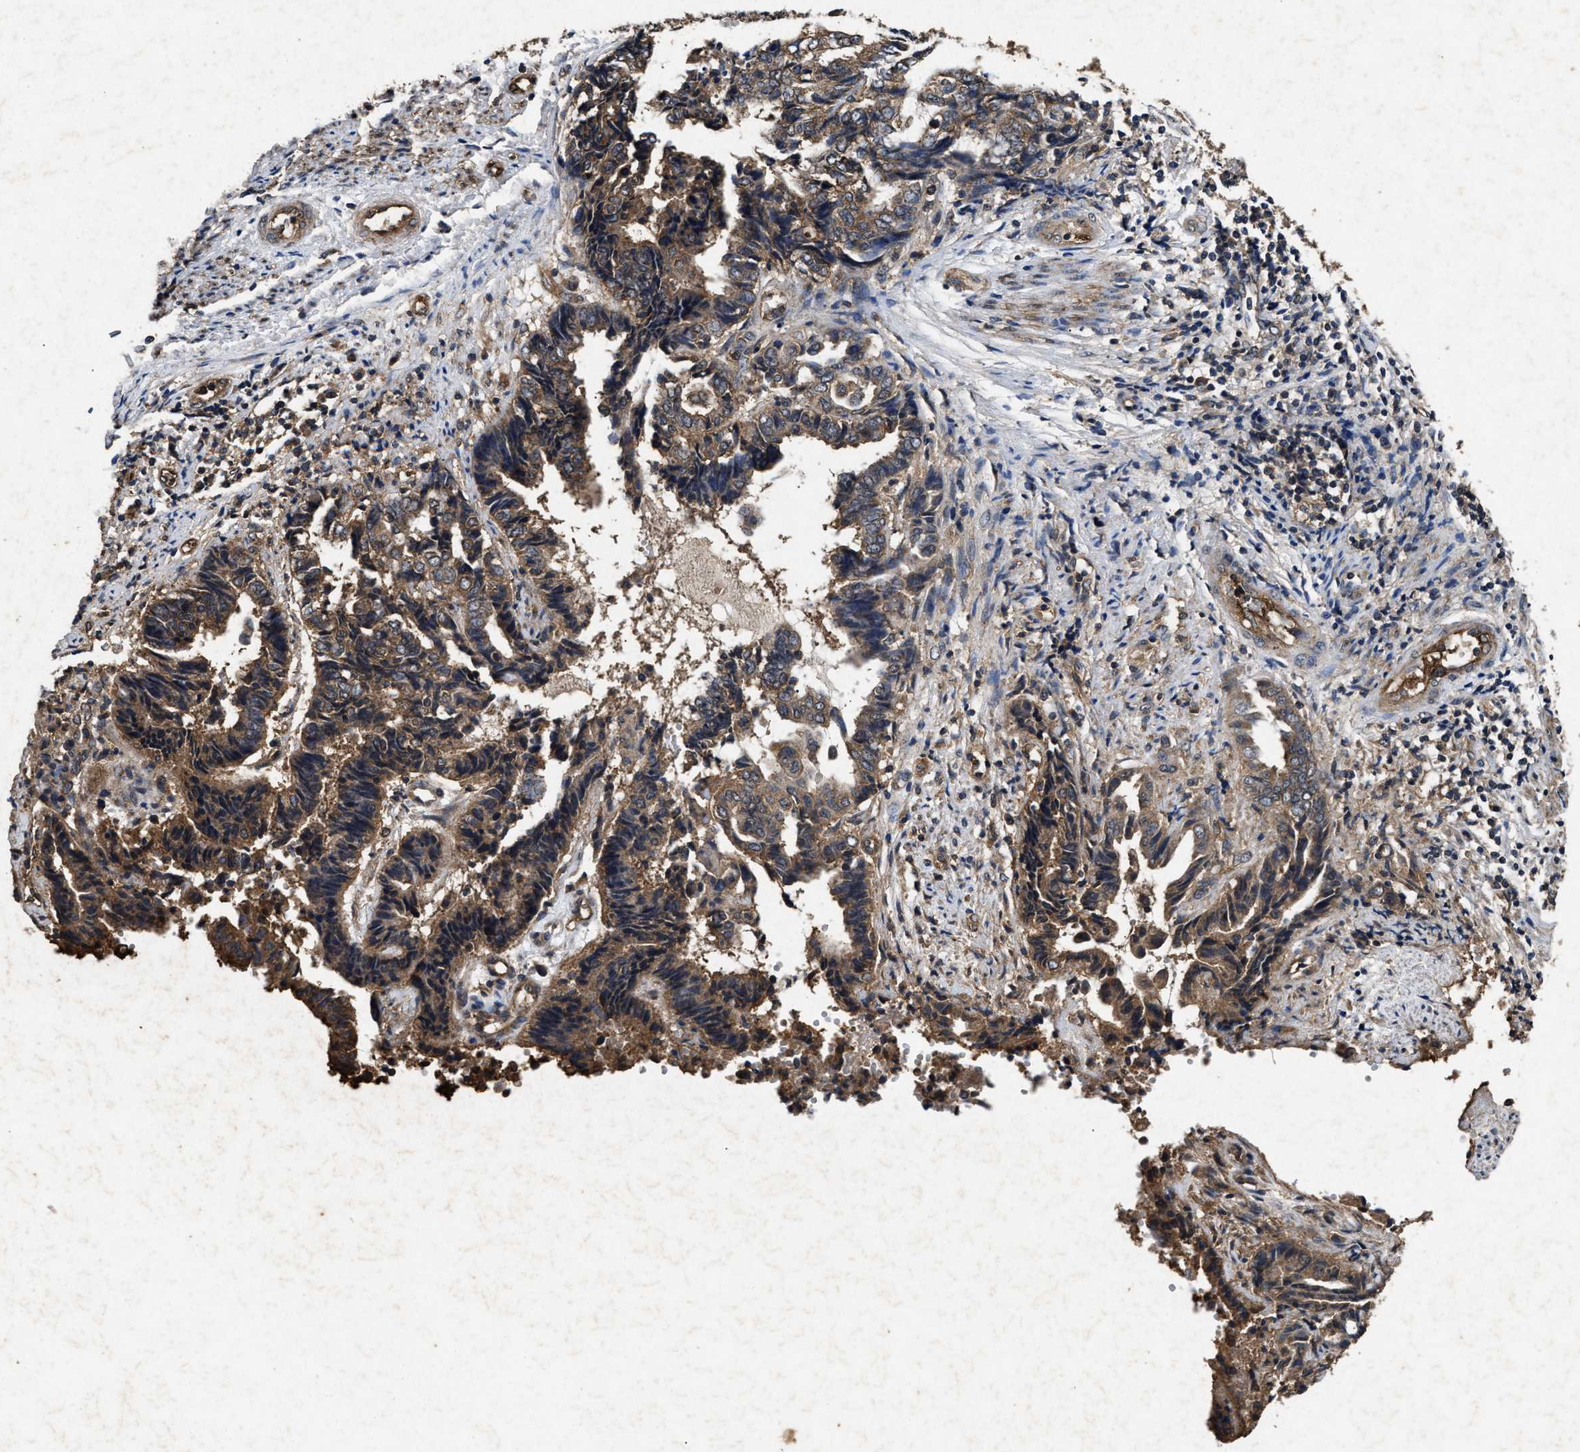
{"staining": {"intensity": "moderate", "quantity": ">75%", "location": "cytoplasmic/membranous"}, "tissue": "endometrial cancer", "cell_type": "Tumor cells", "image_type": "cancer", "snomed": [{"axis": "morphology", "description": "Adenocarcinoma, NOS"}, {"axis": "topography", "description": "Uterus"}, {"axis": "topography", "description": "Endometrium"}], "caption": "DAB immunohistochemical staining of human adenocarcinoma (endometrial) displays moderate cytoplasmic/membranous protein expression in approximately >75% of tumor cells. Using DAB (3,3'-diaminobenzidine) (brown) and hematoxylin (blue) stains, captured at high magnification using brightfield microscopy.", "gene": "PDAP1", "patient": {"sex": "female", "age": 70}}